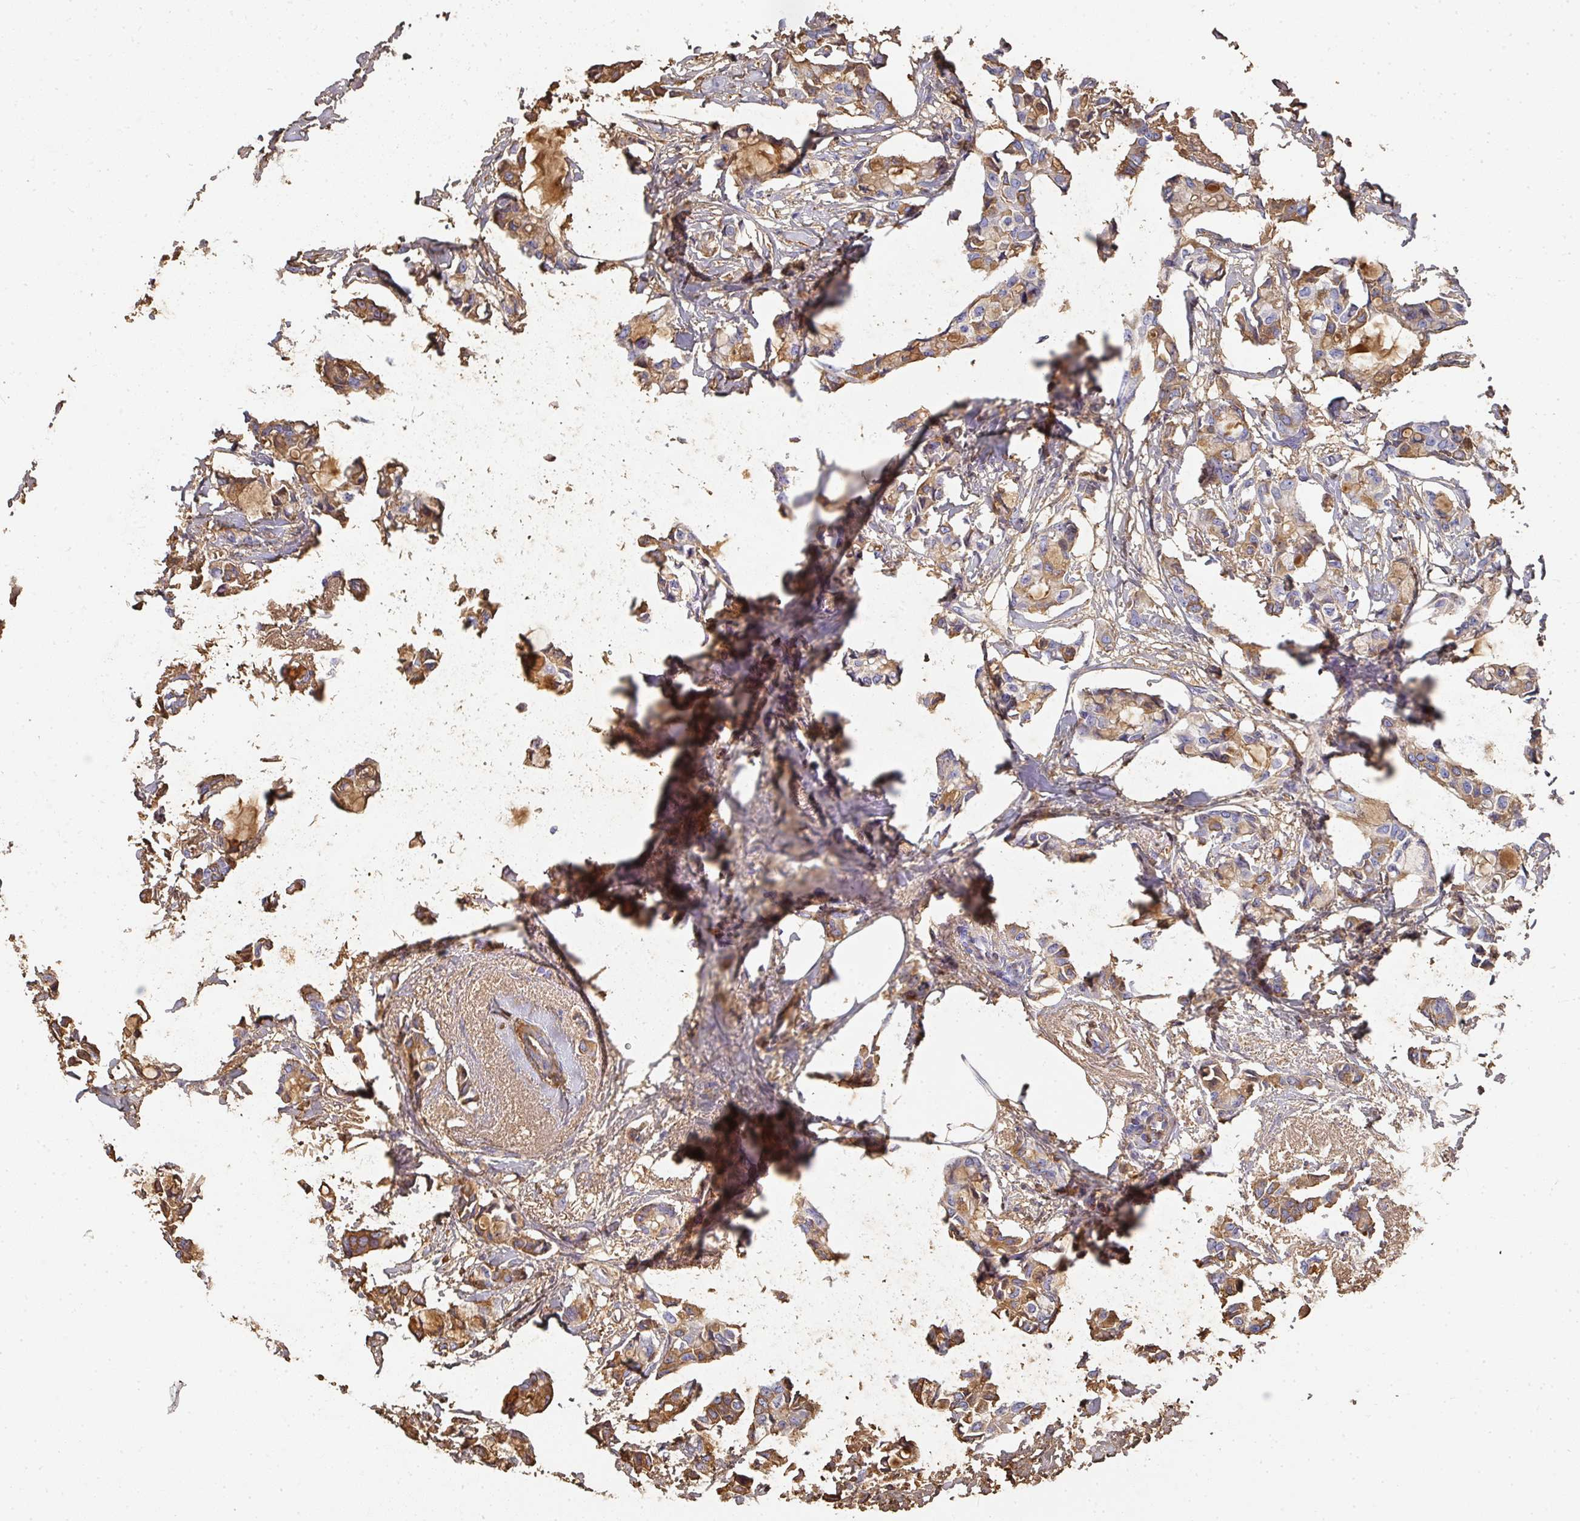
{"staining": {"intensity": "moderate", "quantity": ">75%", "location": "cytoplasmic/membranous"}, "tissue": "breast cancer", "cell_type": "Tumor cells", "image_type": "cancer", "snomed": [{"axis": "morphology", "description": "Duct carcinoma"}, {"axis": "topography", "description": "Breast"}], "caption": "Human breast invasive ductal carcinoma stained with a brown dye shows moderate cytoplasmic/membranous positive positivity in about >75% of tumor cells.", "gene": "ALB", "patient": {"sex": "female", "age": 73}}